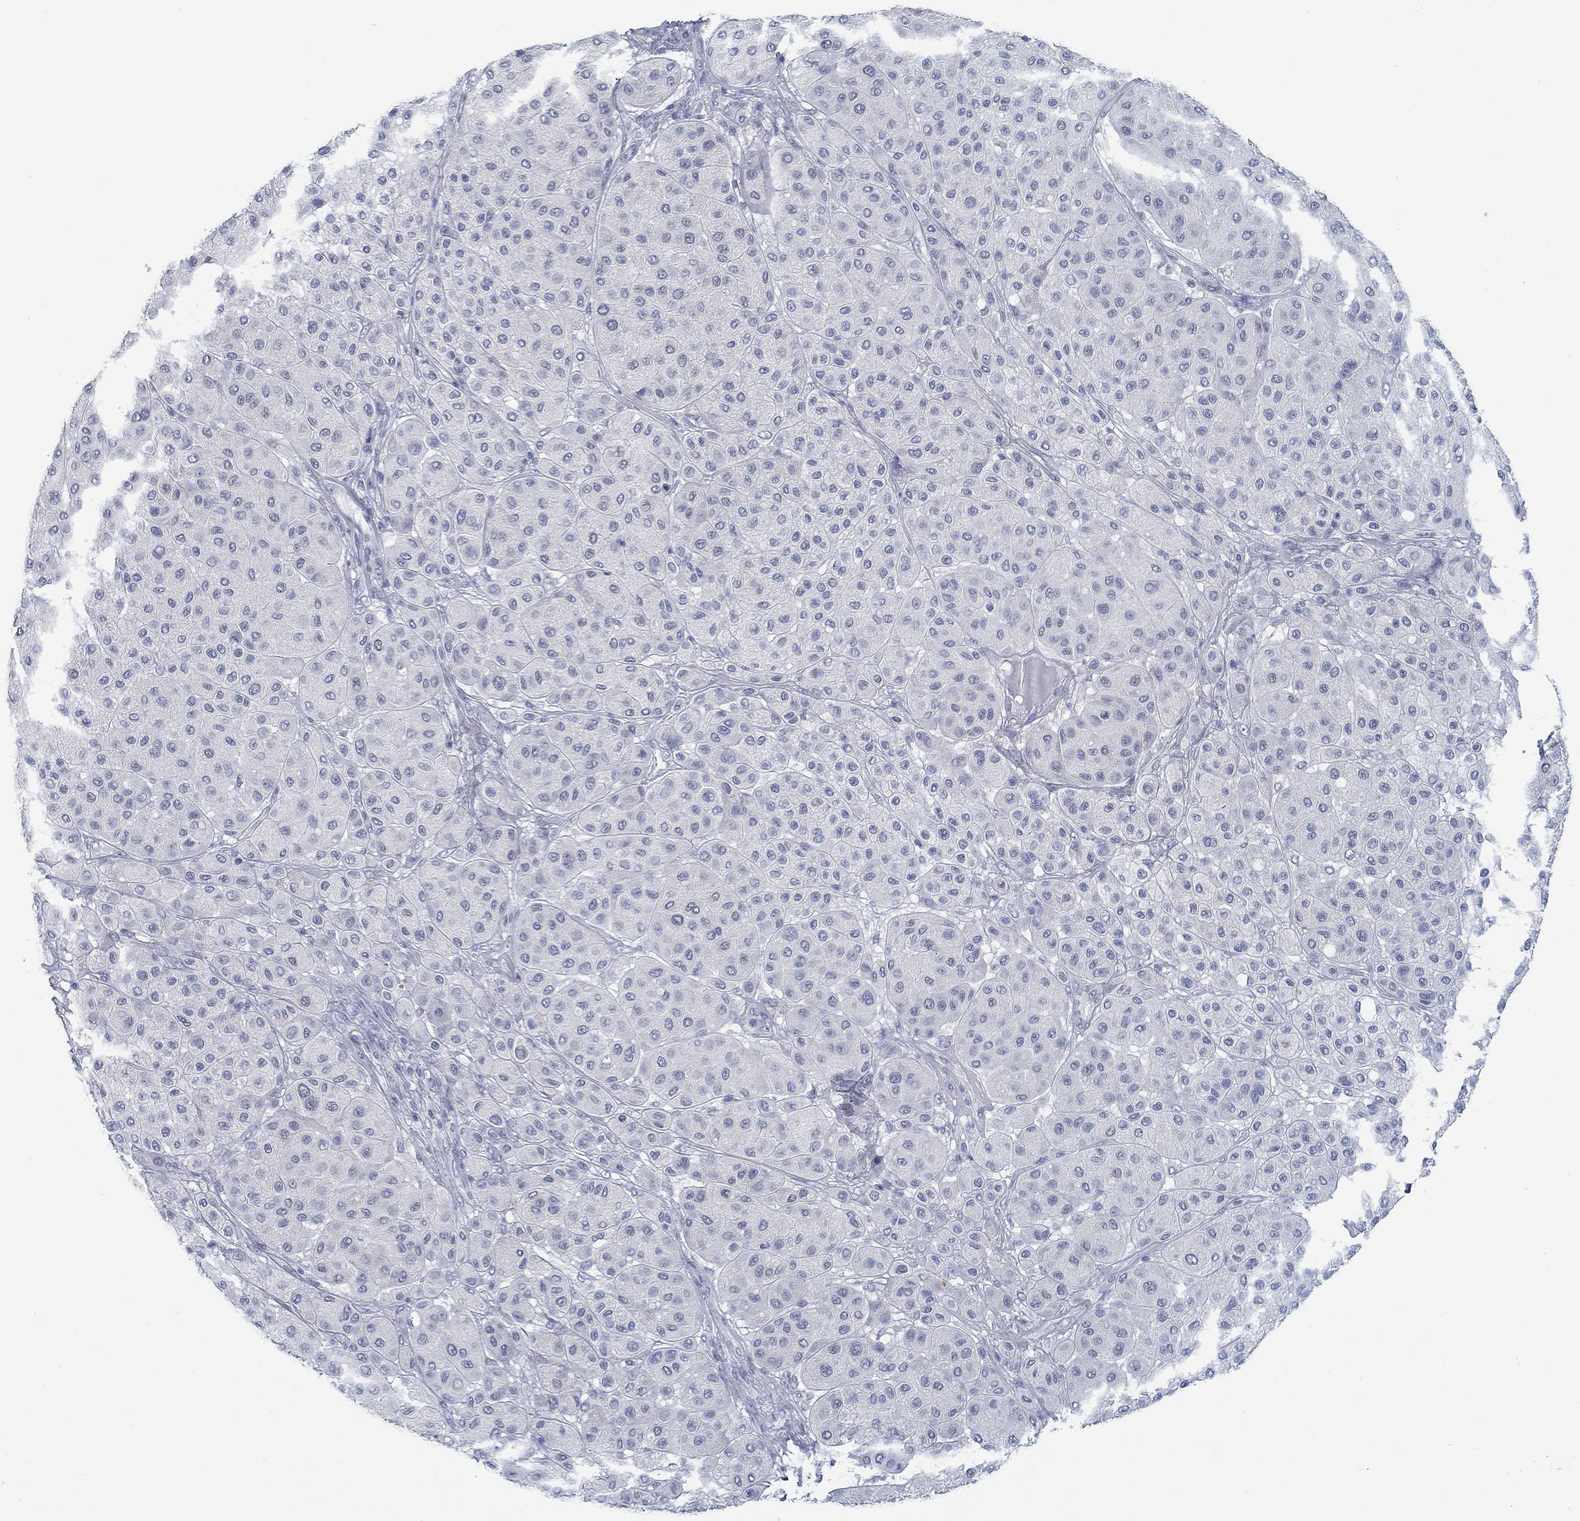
{"staining": {"intensity": "negative", "quantity": "none", "location": "none"}, "tissue": "melanoma", "cell_type": "Tumor cells", "image_type": "cancer", "snomed": [{"axis": "morphology", "description": "Malignant melanoma, Metastatic site"}, {"axis": "topography", "description": "Smooth muscle"}], "caption": "The micrograph demonstrates no staining of tumor cells in melanoma.", "gene": "DNAL1", "patient": {"sex": "male", "age": 41}}